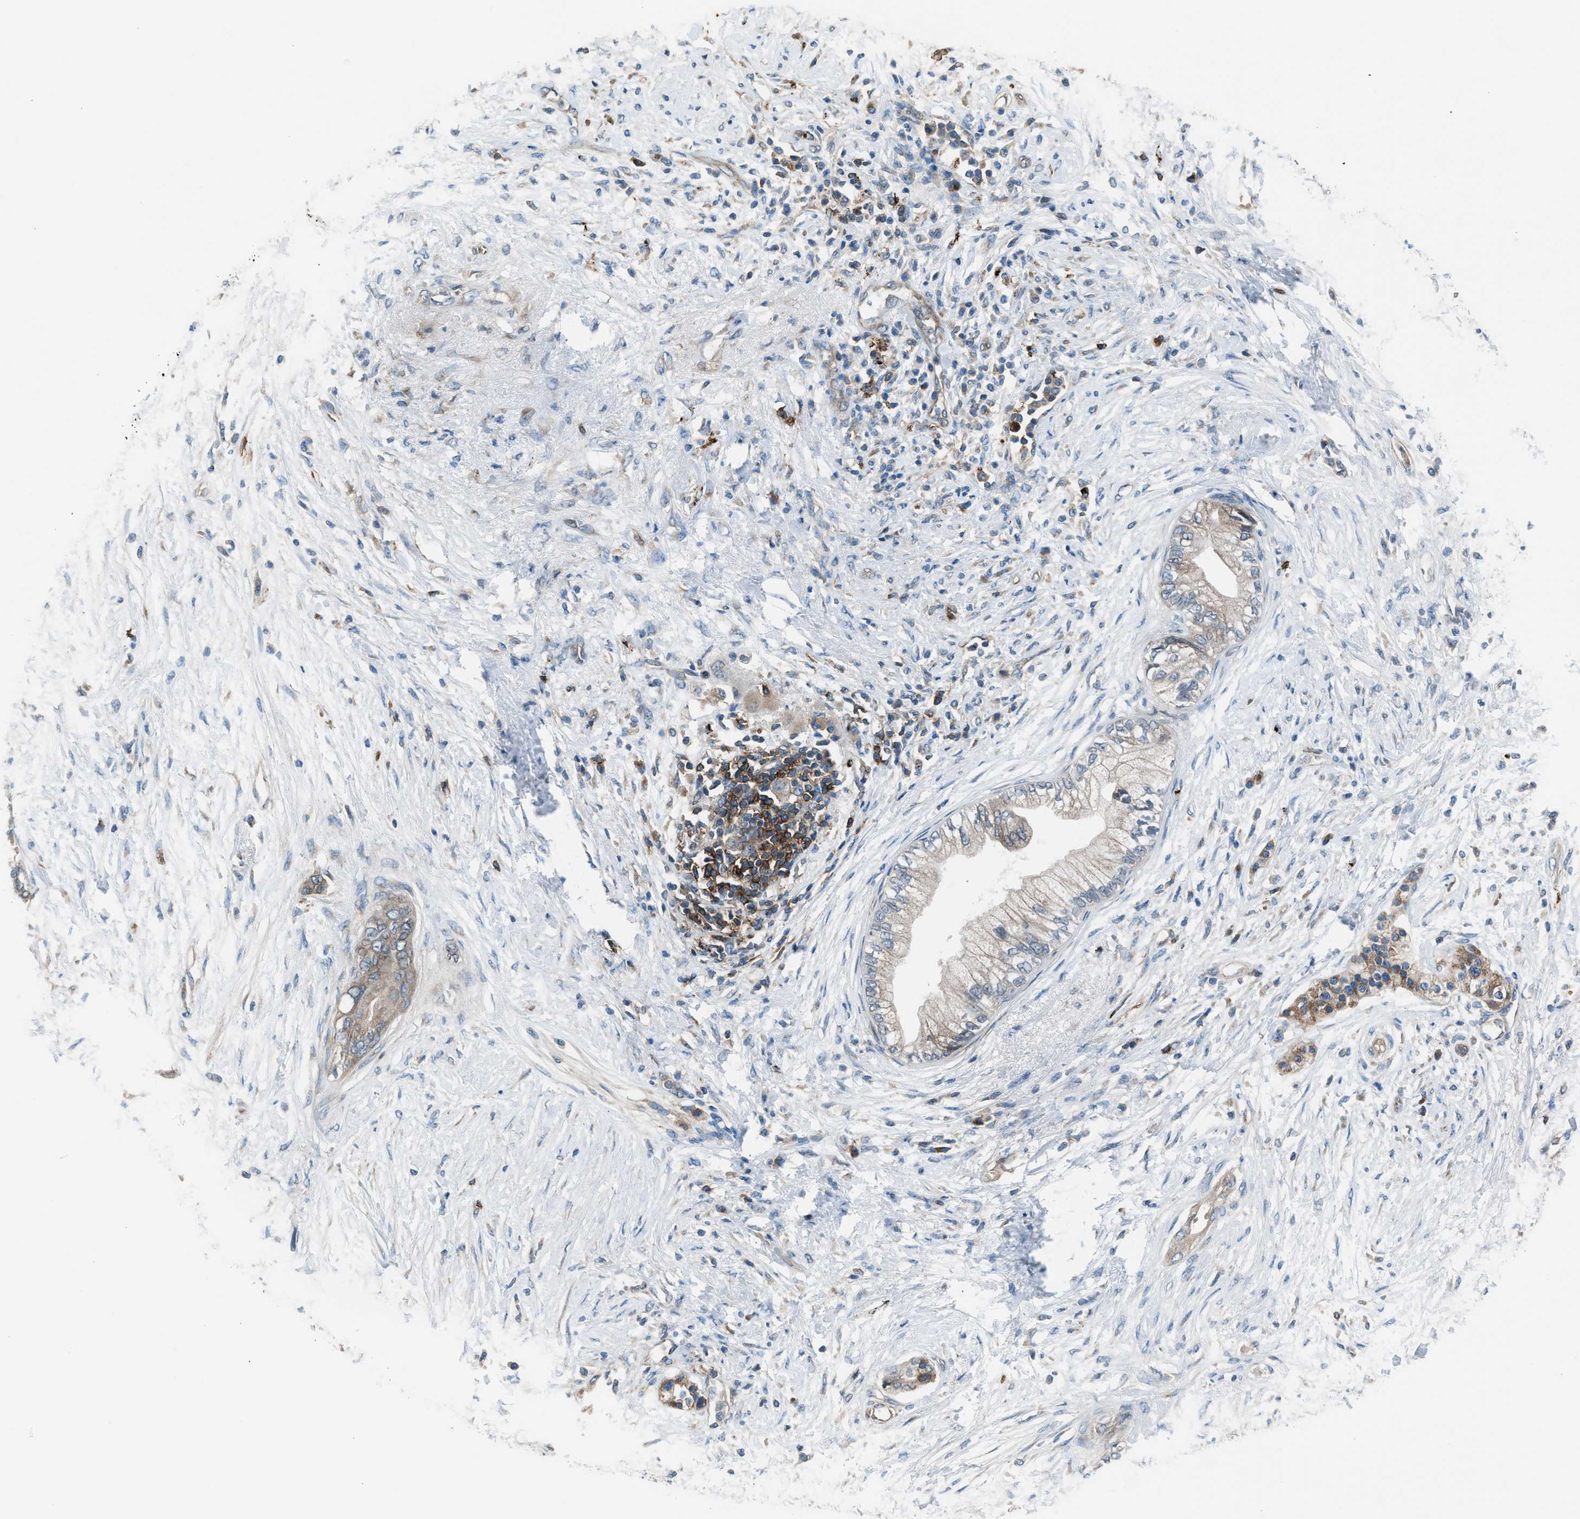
{"staining": {"intensity": "weak", "quantity": "25%-75%", "location": "cytoplasmic/membranous"}, "tissue": "pancreatic cancer", "cell_type": "Tumor cells", "image_type": "cancer", "snomed": [{"axis": "morphology", "description": "Normal tissue, NOS"}, {"axis": "morphology", "description": "Adenocarcinoma, NOS"}, {"axis": "topography", "description": "Pancreas"}, {"axis": "topography", "description": "Duodenum"}], "caption": "IHC staining of pancreatic cancer, which demonstrates low levels of weak cytoplasmic/membranous expression in about 25%-75% of tumor cells indicating weak cytoplasmic/membranous protein staining. The staining was performed using DAB (brown) for protein detection and nuclei were counterstained in hematoxylin (blue).", "gene": "LMBR1", "patient": {"sex": "female", "age": 60}}